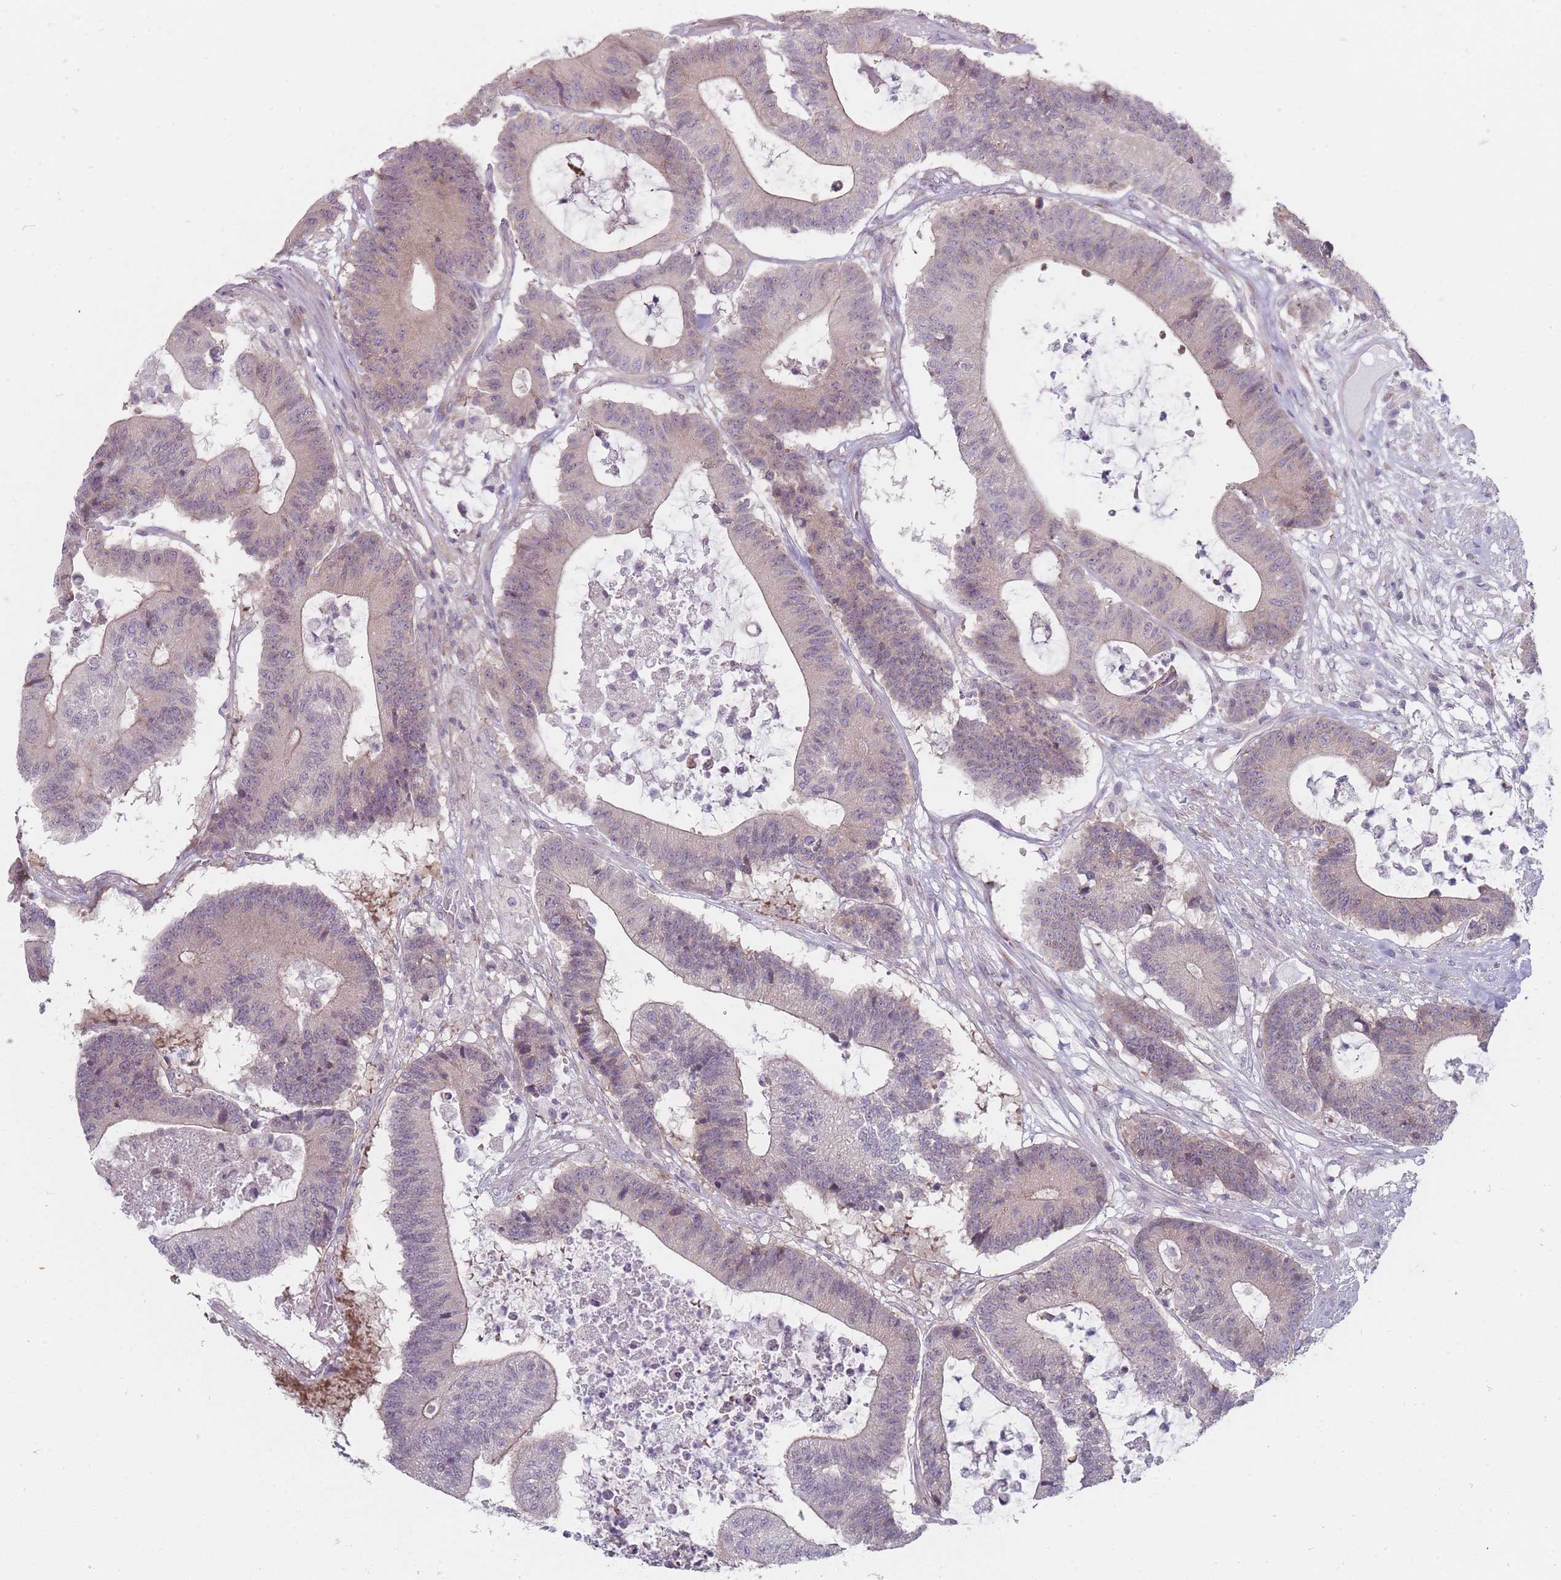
{"staining": {"intensity": "weak", "quantity": "25%-75%", "location": "cytoplasmic/membranous"}, "tissue": "colorectal cancer", "cell_type": "Tumor cells", "image_type": "cancer", "snomed": [{"axis": "morphology", "description": "Adenocarcinoma, NOS"}, {"axis": "topography", "description": "Colon"}], "caption": "The micrograph reveals a brown stain indicating the presence of a protein in the cytoplasmic/membranous of tumor cells in colorectal cancer. (DAB IHC, brown staining for protein, blue staining for nuclei).", "gene": "PCDH12", "patient": {"sex": "female", "age": 84}}